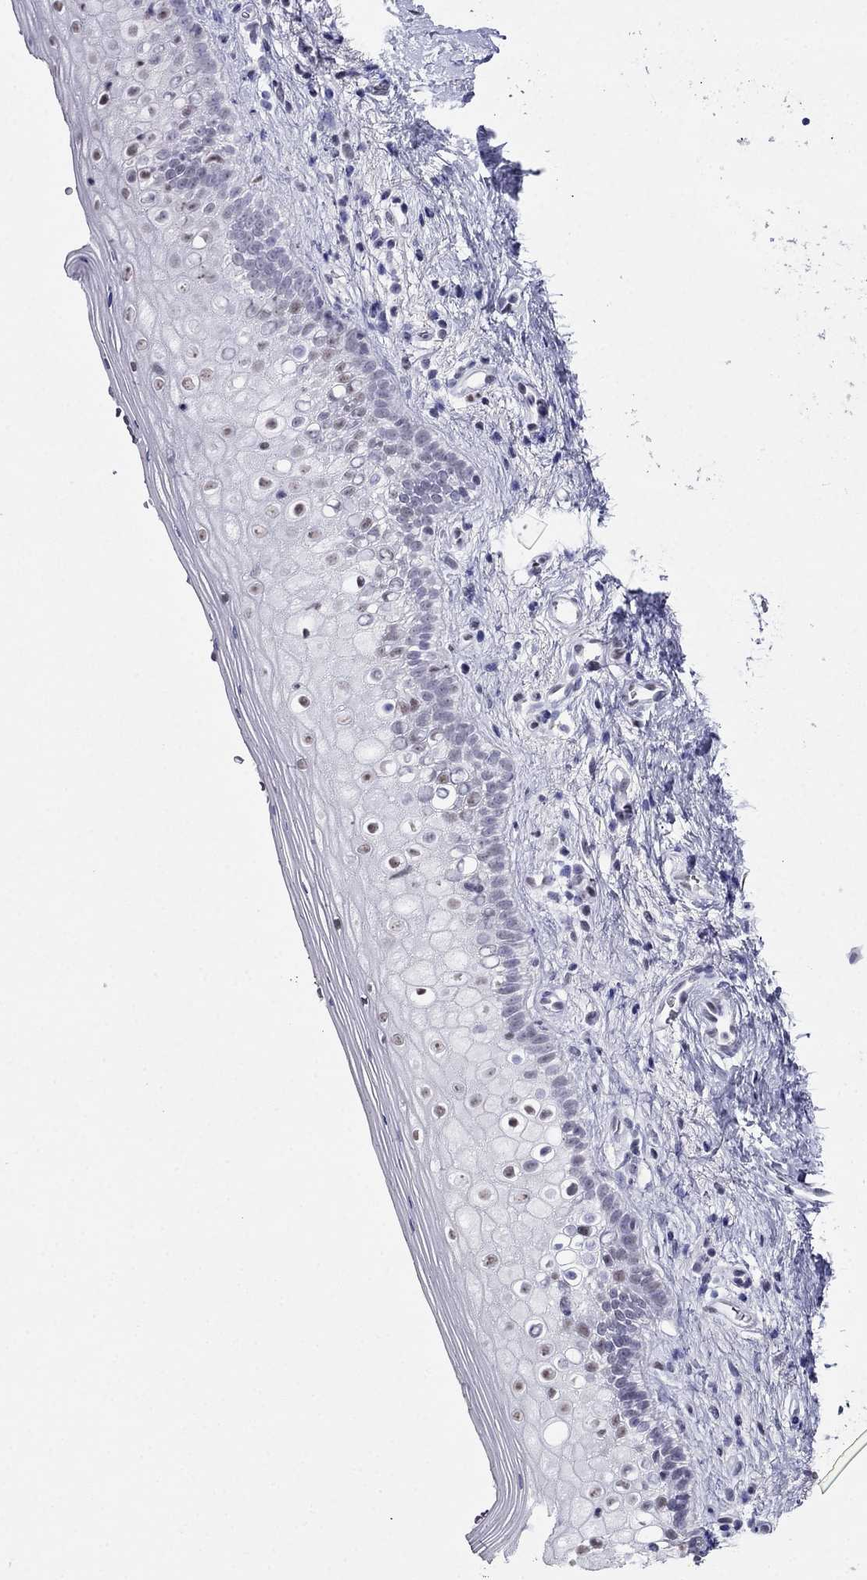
{"staining": {"intensity": "moderate", "quantity": "<25%", "location": "nuclear"}, "tissue": "vagina", "cell_type": "Squamous epithelial cells", "image_type": "normal", "snomed": [{"axis": "morphology", "description": "Normal tissue, NOS"}, {"axis": "topography", "description": "Vagina"}], "caption": "Protein expression analysis of unremarkable human vagina reveals moderate nuclear positivity in approximately <25% of squamous epithelial cells. Using DAB (3,3'-diaminobenzidine) (brown) and hematoxylin (blue) stains, captured at high magnification using brightfield microscopy.", "gene": "PPM1G", "patient": {"sex": "female", "age": 47}}